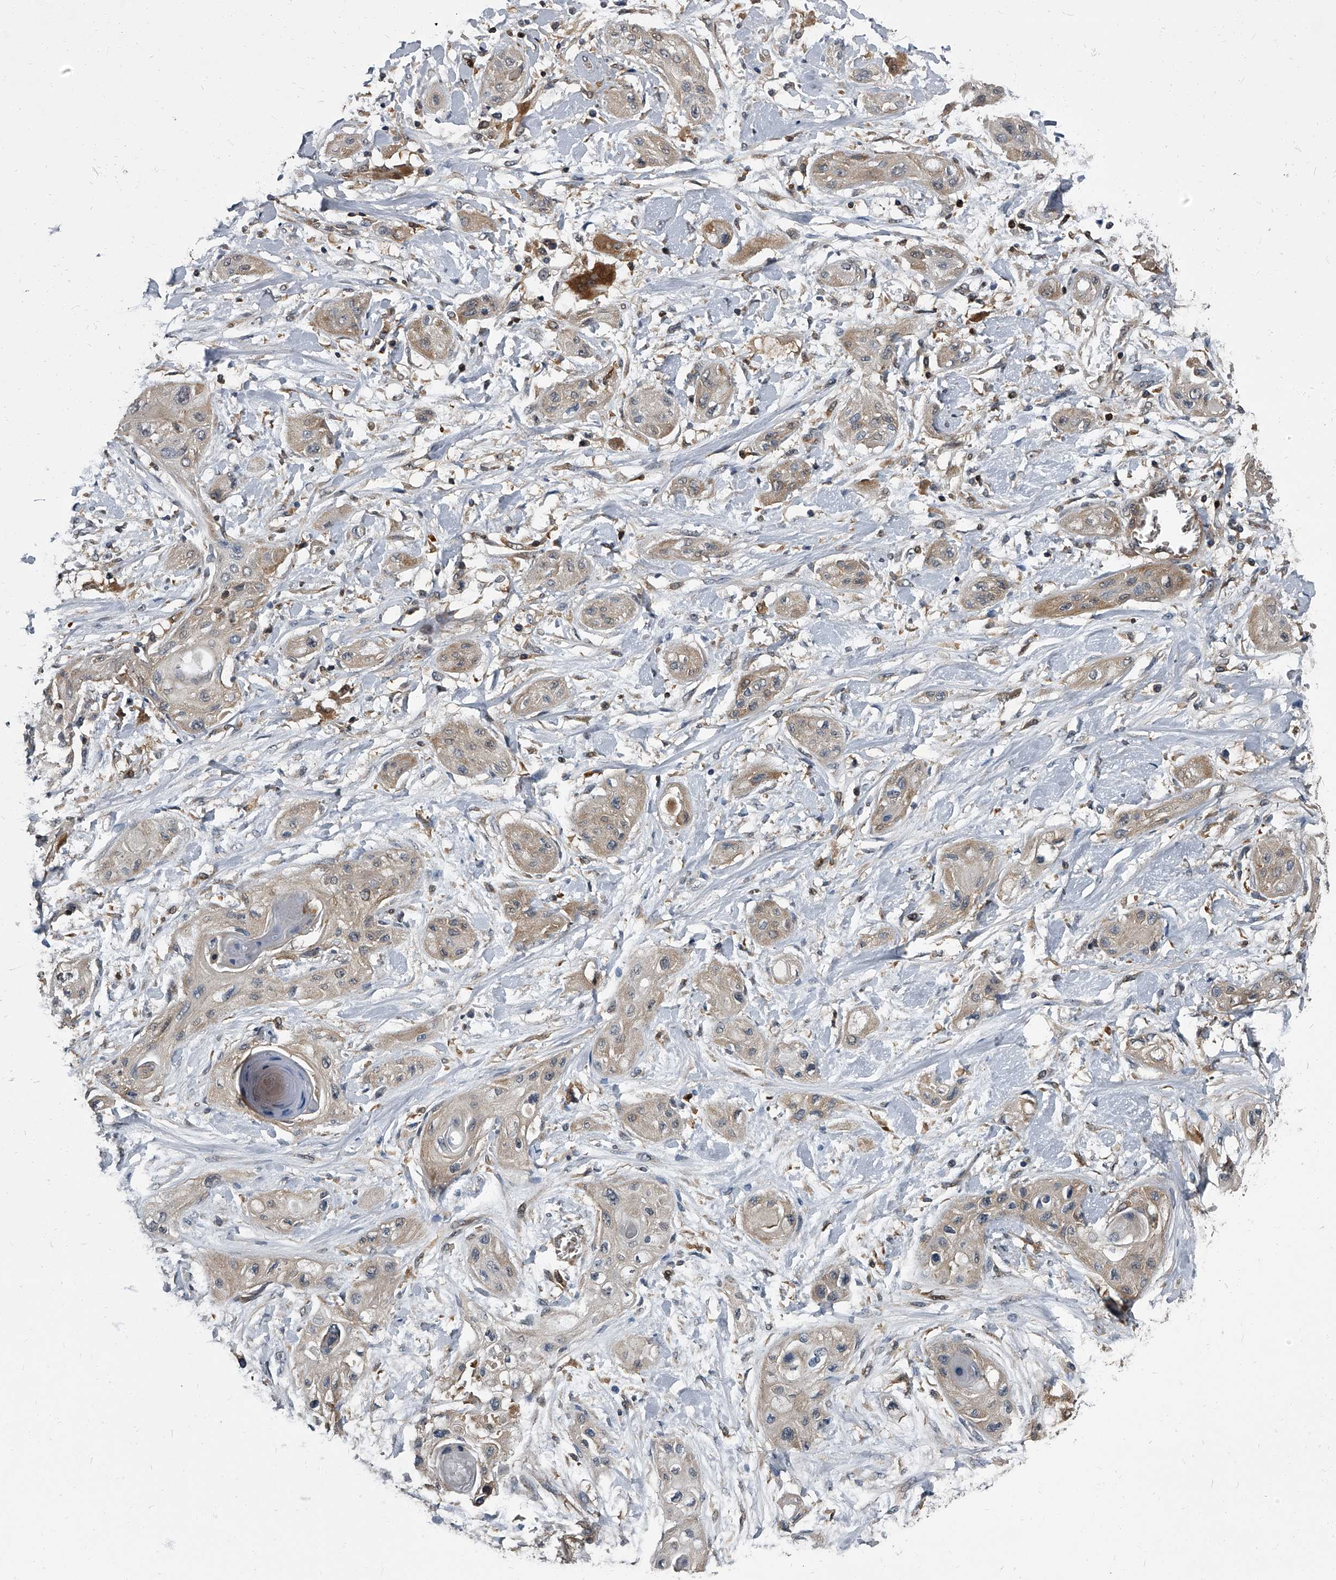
{"staining": {"intensity": "weak", "quantity": ">75%", "location": "cytoplasmic/membranous"}, "tissue": "lung cancer", "cell_type": "Tumor cells", "image_type": "cancer", "snomed": [{"axis": "morphology", "description": "Squamous cell carcinoma, NOS"}, {"axis": "topography", "description": "Lung"}], "caption": "This is an image of IHC staining of lung squamous cell carcinoma, which shows weak positivity in the cytoplasmic/membranous of tumor cells.", "gene": "CDV3", "patient": {"sex": "female", "age": 47}}